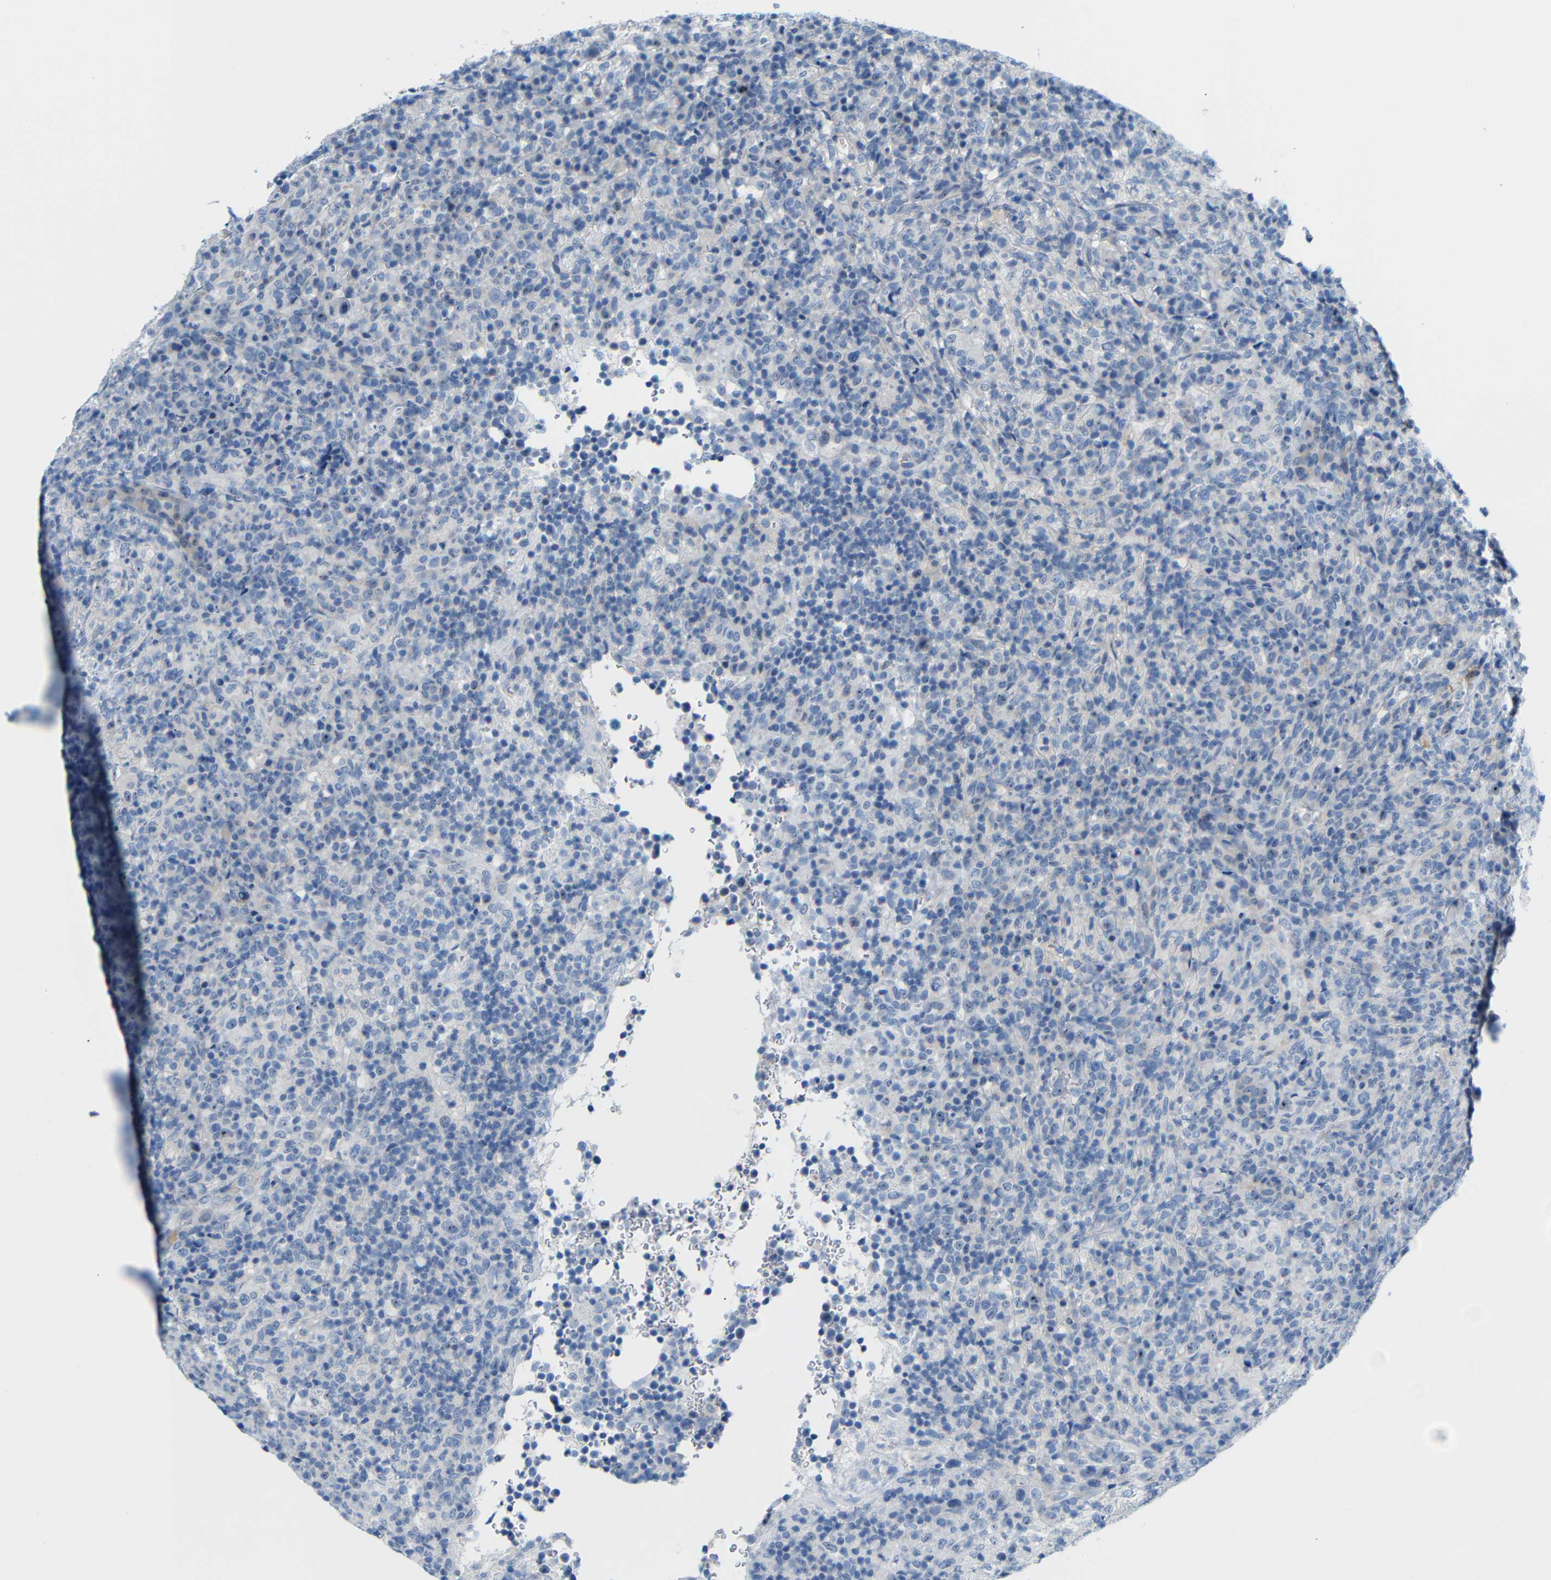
{"staining": {"intensity": "moderate", "quantity": "<25%", "location": "nuclear"}, "tissue": "lymphoma", "cell_type": "Tumor cells", "image_type": "cancer", "snomed": [{"axis": "morphology", "description": "Malignant lymphoma, non-Hodgkin's type, High grade"}, {"axis": "topography", "description": "Lymph node"}], "caption": "Immunohistochemistry (DAB (3,3'-diaminobenzidine)) staining of lymphoma demonstrates moderate nuclear protein staining in approximately <25% of tumor cells. (brown staining indicates protein expression, while blue staining denotes nuclei).", "gene": "C1orf210", "patient": {"sex": "female", "age": 76}}